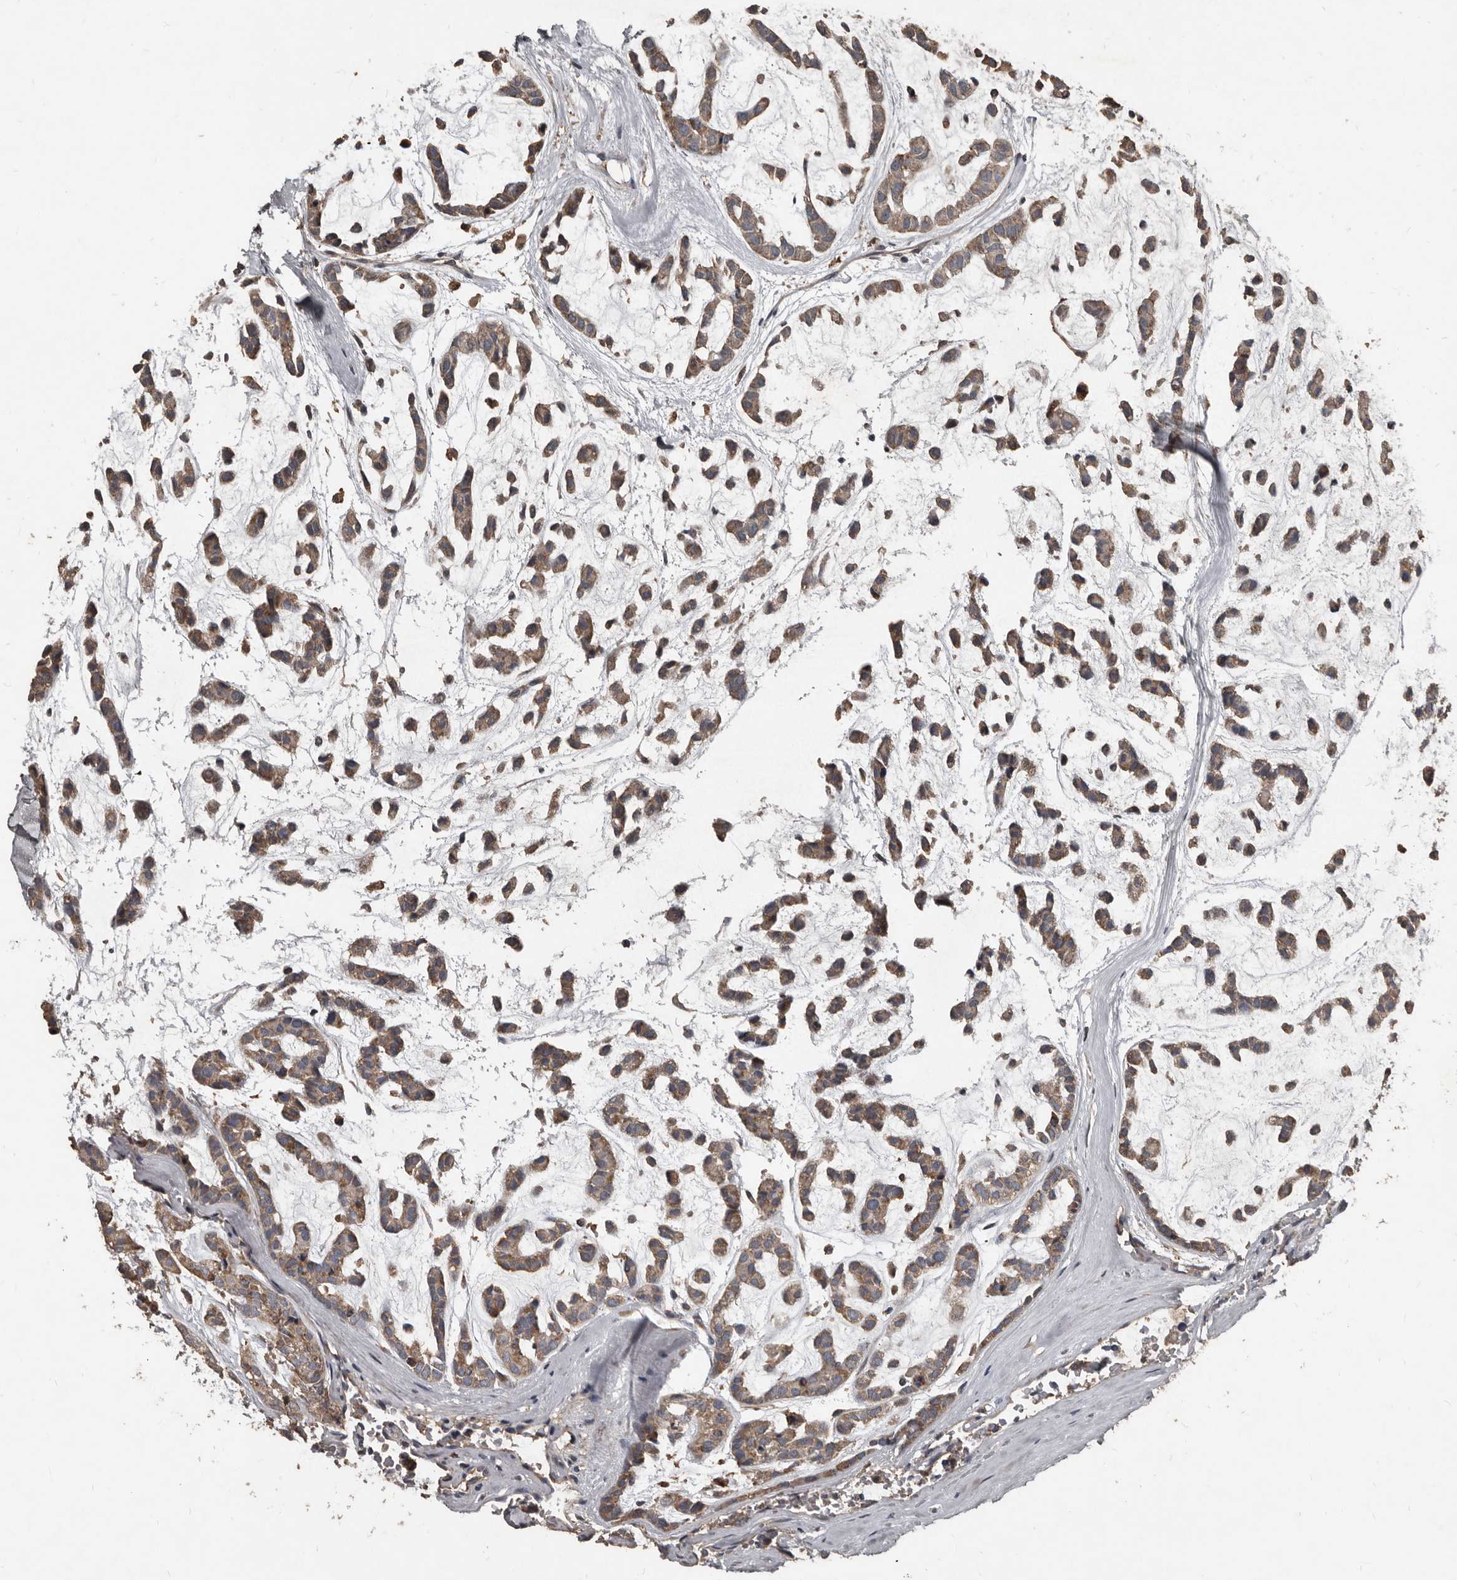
{"staining": {"intensity": "weak", "quantity": ">75%", "location": "cytoplasmic/membranous"}, "tissue": "head and neck cancer", "cell_type": "Tumor cells", "image_type": "cancer", "snomed": [{"axis": "morphology", "description": "Adenocarcinoma, NOS"}, {"axis": "morphology", "description": "Adenoma, NOS"}, {"axis": "topography", "description": "Head-Neck"}], "caption": "This micrograph reveals IHC staining of head and neck cancer (adenocarcinoma), with low weak cytoplasmic/membranous staining in about >75% of tumor cells.", "gene": "GREB1", "patient": {"sex": "female", "age": 55}}